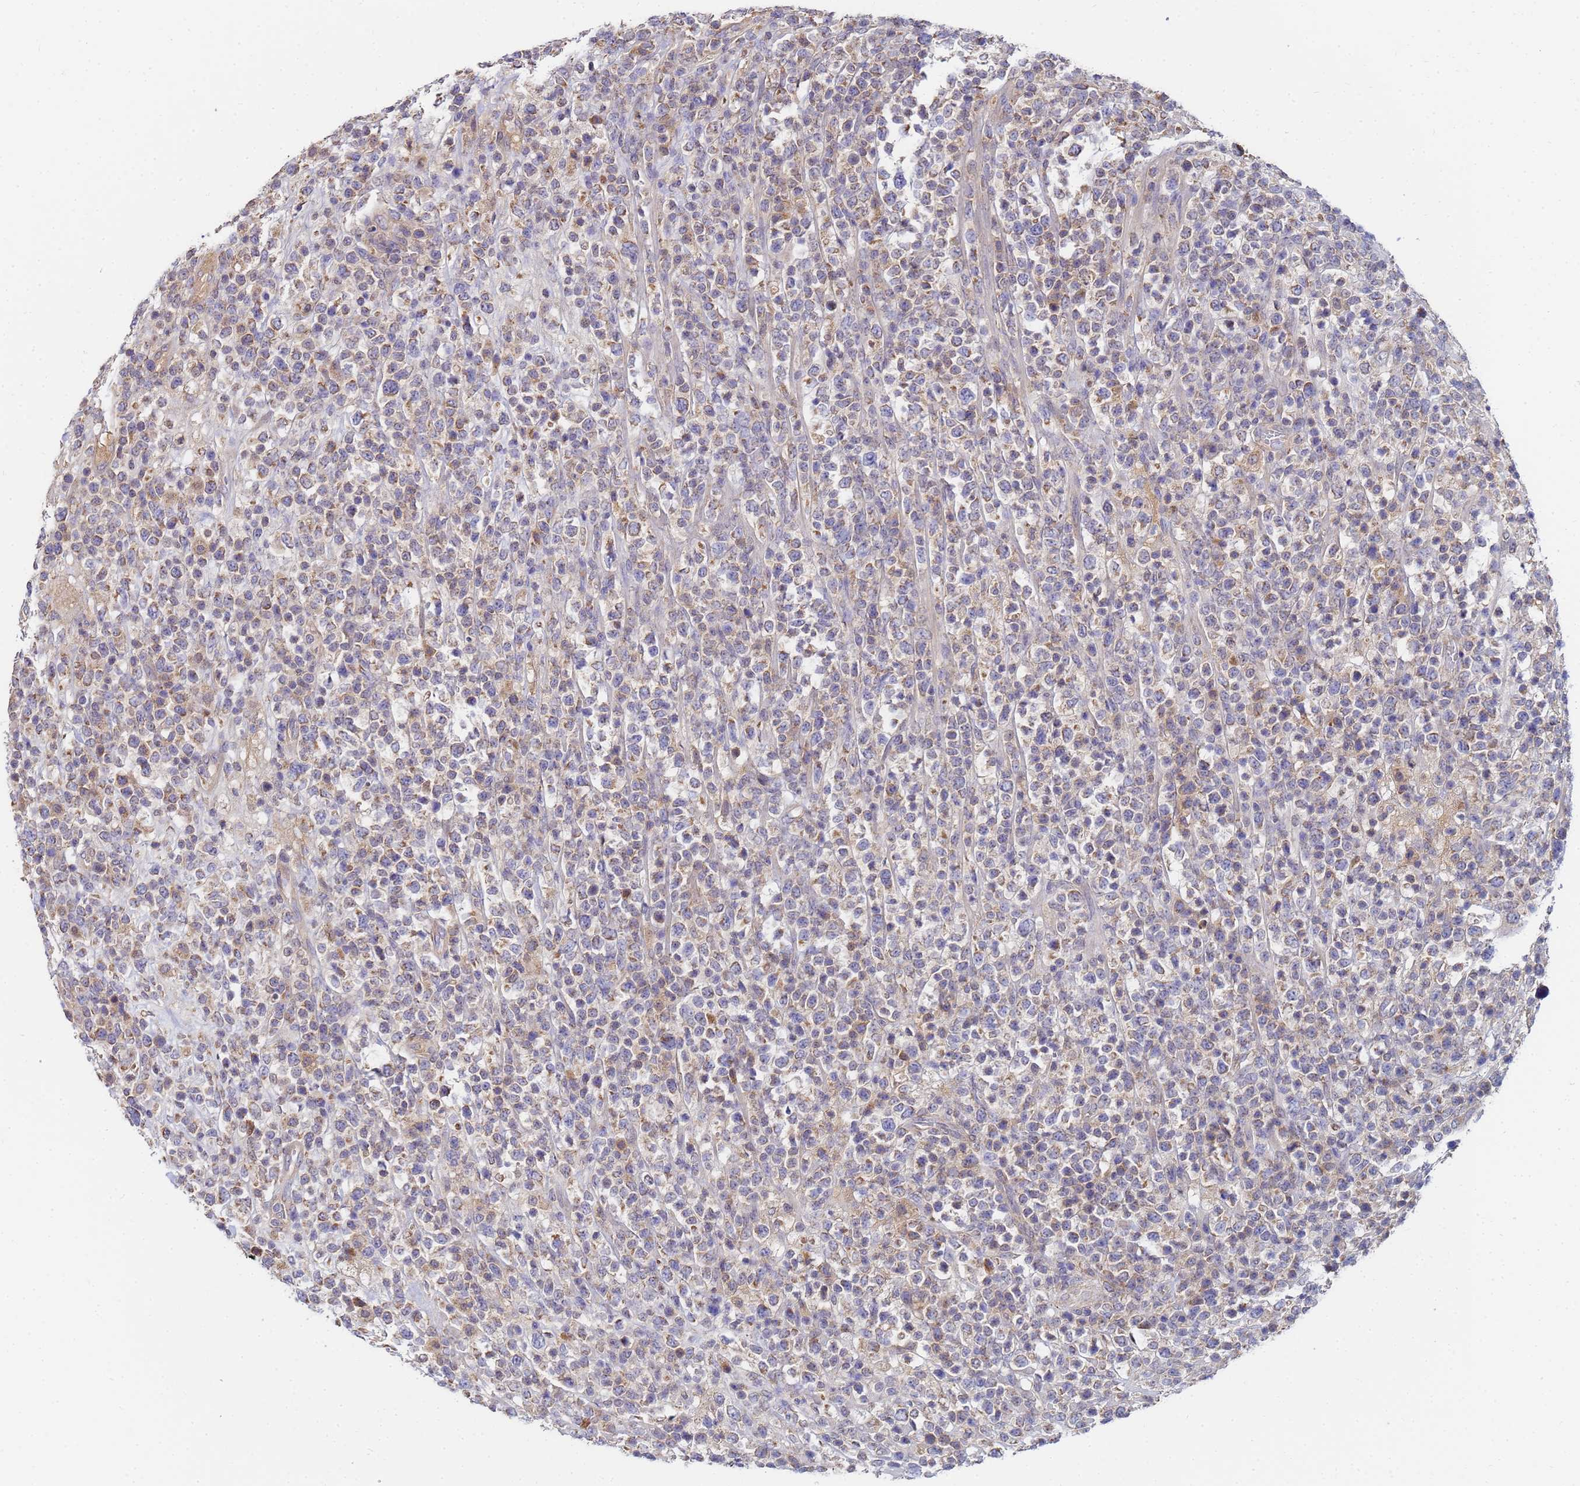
{"staining": {"intensity": "weak", "quantity": "25%-75%", "location": "cytoplasmic/membranous"}, "tissue": "lymphoma", "cell_type": "Tumor cells", "image_type": "cancer", "snomed": [{"axis": "morphology", "description": "Malignant lymphoma, non-Hodgkin's type, High grade"}, {"axis": "topography", "description": "Colon"}], "caption": "Immunohistochemistry (IHC) micrograph of neoplastic tissue: lymphoma stained using immunohistochemistry exhibits low levels of weak protein expression localized specifically in the cytoplasmic/membranous of tumor cells, appearing as a cytoplasmic/membranous brown color.", "gene": "C5orf34", "patient": {"sex": "female", "age": 53}}